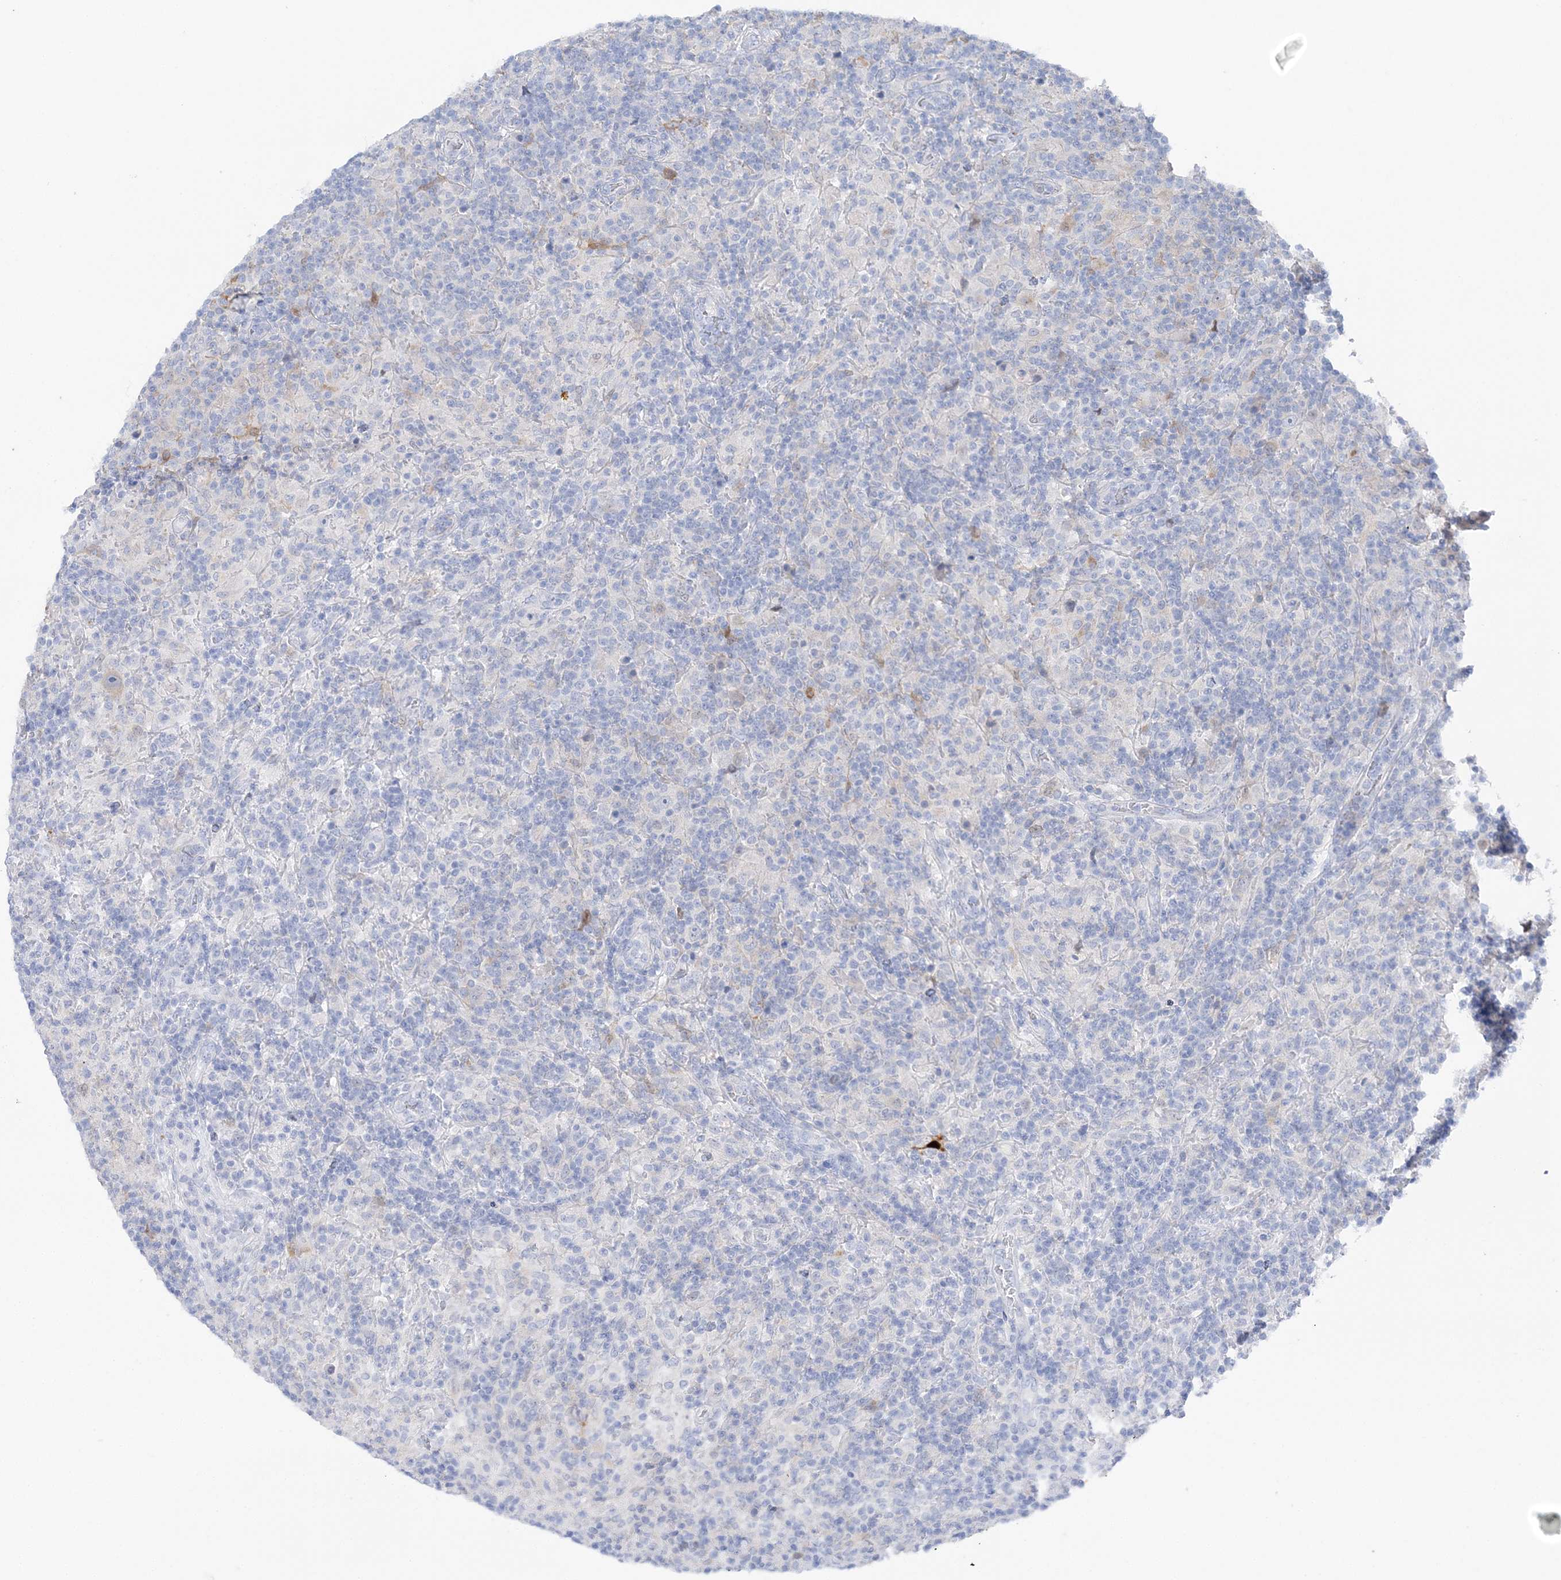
{"staining": {"intensity": "negative", "quantity": "none", "location": "none"}, "tissue": "lymphoma", "cell_type": "Tumor cells", "image_type": "cancer", "snomed": [{"axis": "morphology", "description": "Hodgkin's disease, NOS"}, {"axis": "topography", "description": "Lymph node"}], "caption": "The histopathology image reveals no staining of tumor cells in Hodgkin's disease.", "gene": "HMGCS1", "patient": {"sex": "male", "age": 70}}